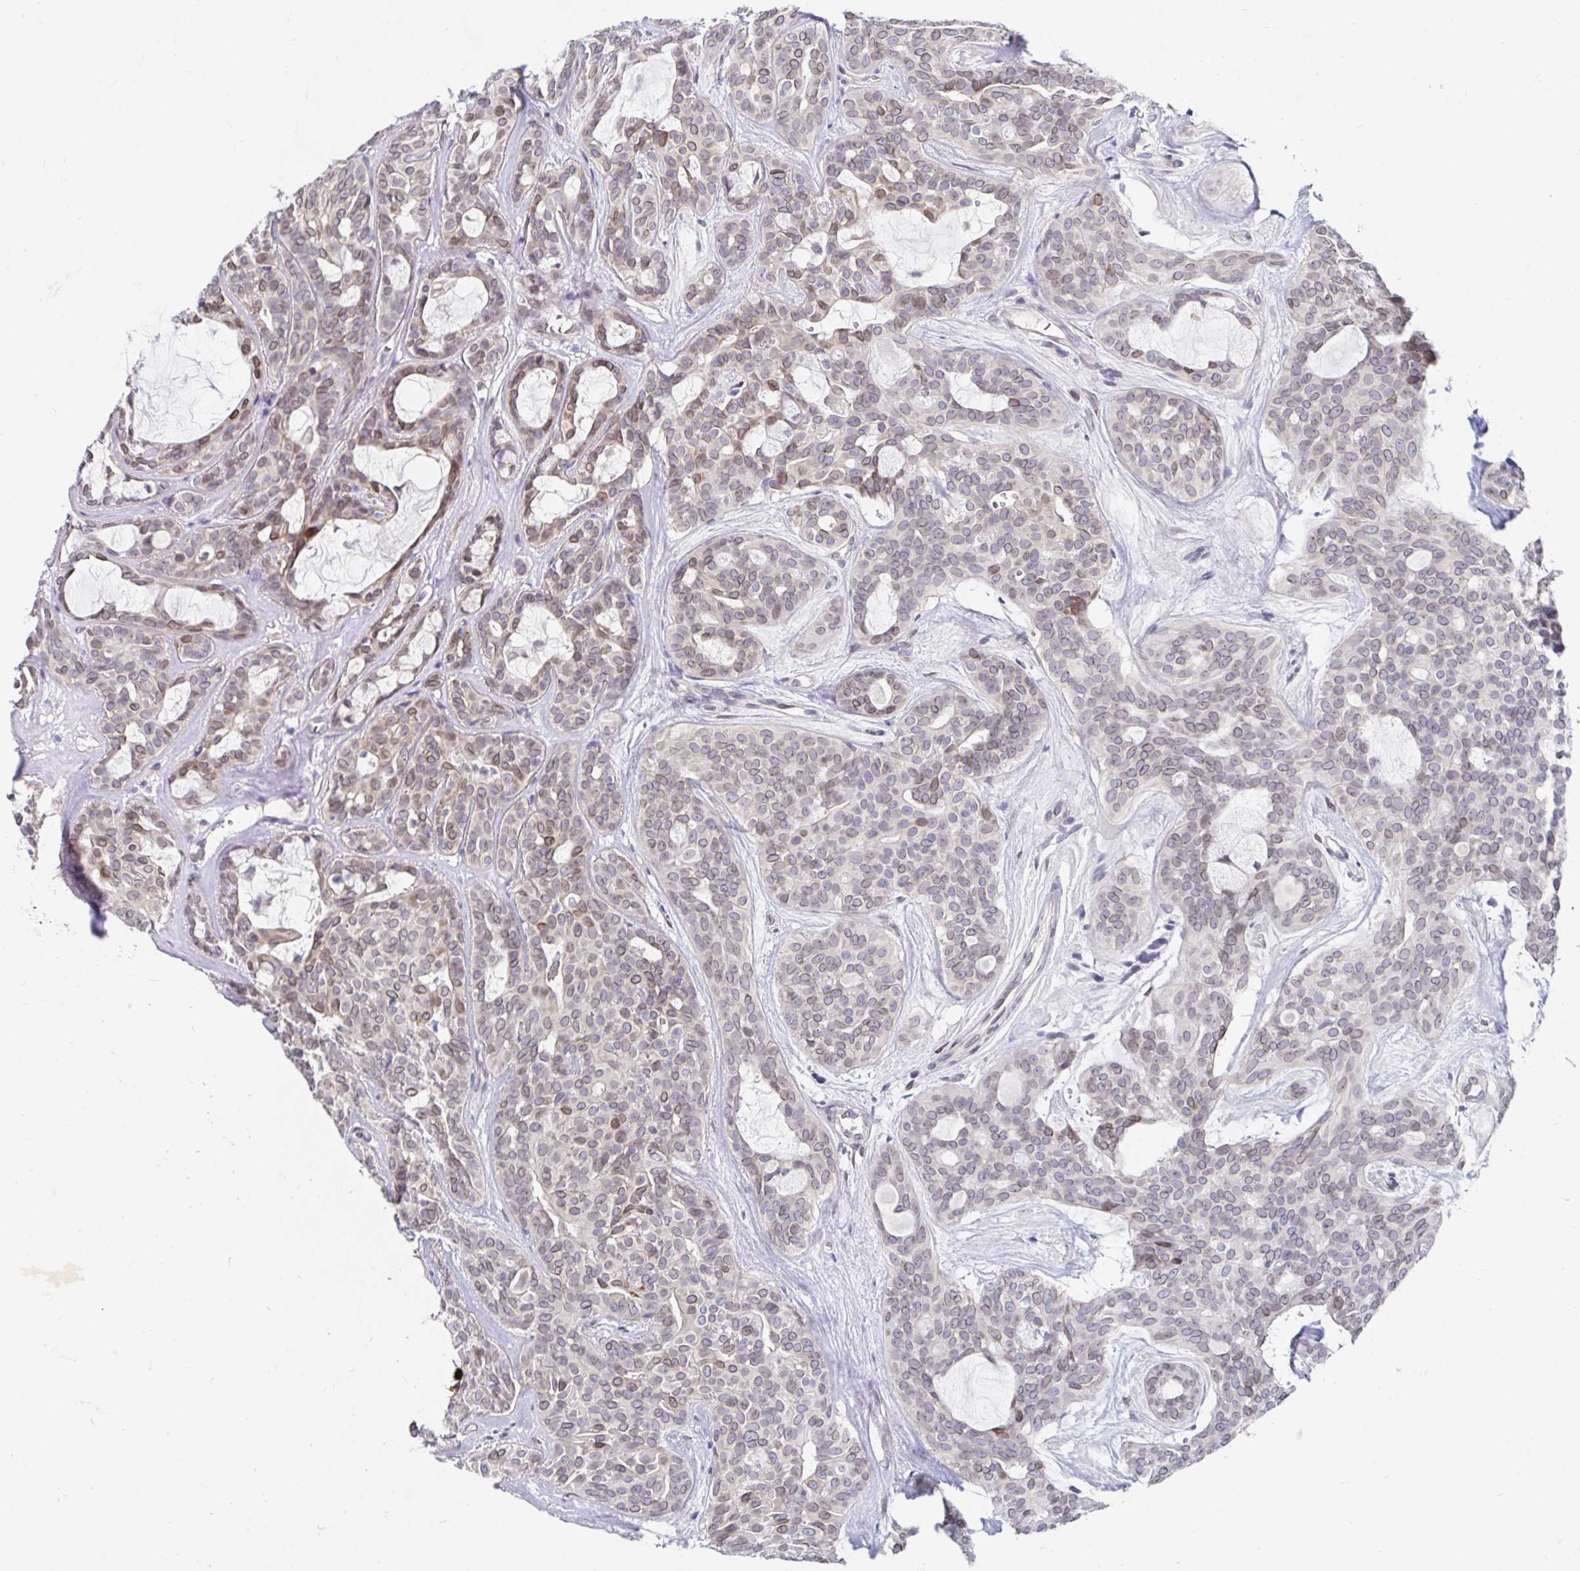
{"staining": {"intensity": "weak", "quantity": "25%-75%", "location": "cytoplasmic/membranous"}, "tissue": "head and neck cancer", "cell_type": "Tumor cells", "image_type": "cancer", "snomed": [{"axis": "morphology", "description": "Adenocarcinoma, NOS"}, {"axis": "topography", "description": "Head-Neck"}], "caption": "The immunohistochemical stain highlights weak cytoplasmic/membranous staining in tumor cells of head and neck cancer (adenocarcinoma) tissue.", "gene": "AKAP14", "patient": {"sex": "male", "age": 66}}